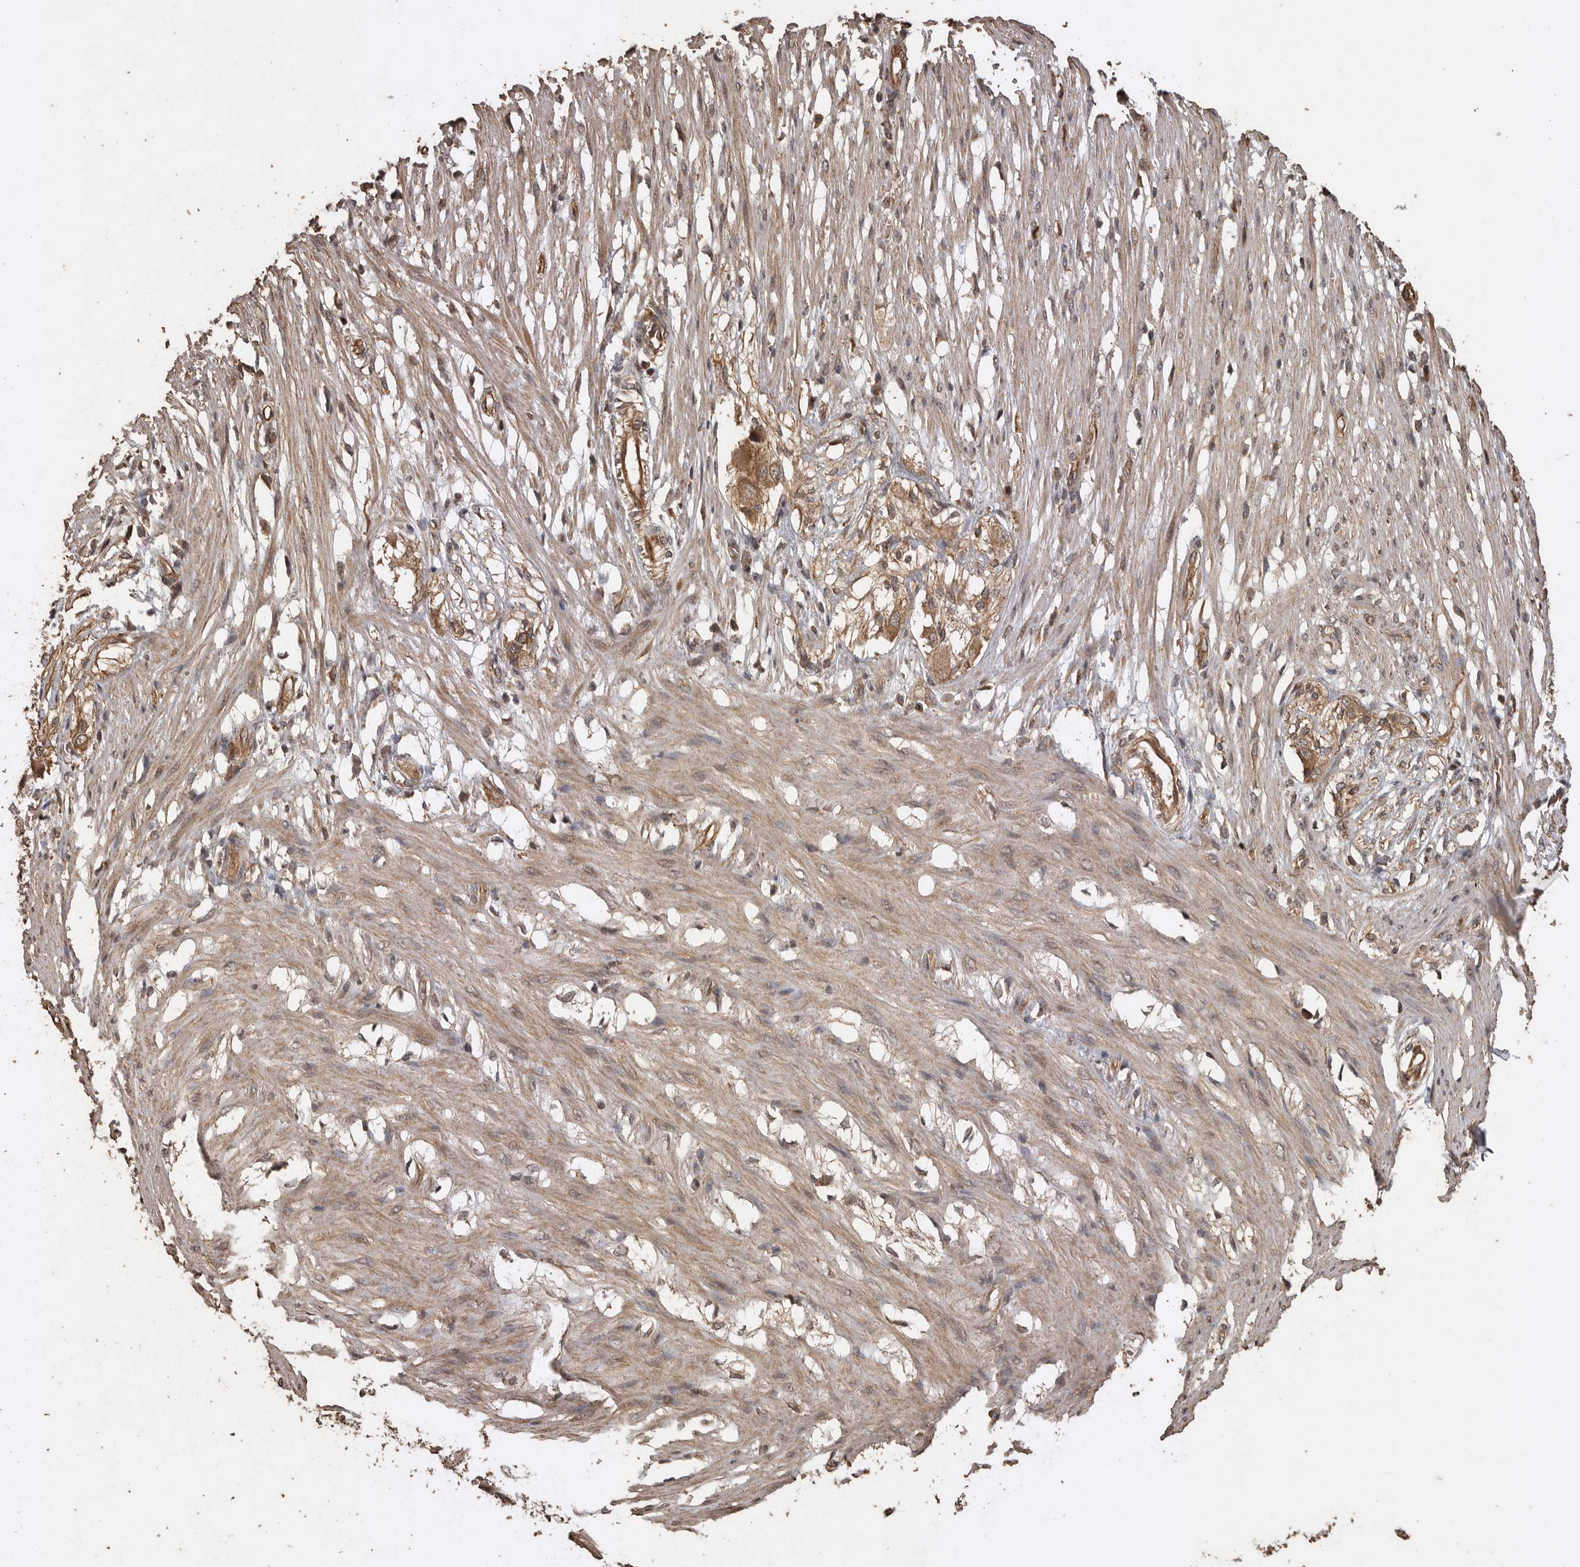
{"staining": {"intensity": "weak", "quantity": ">75%", "location": "cytoplasmic/membranous"}, "tissue": "smooth muscle", "cell_type": "Smooth muscle cells", "image_type": "normal", "snomed": [{"axis": "morphology", "description": "Normal tissue, NOS"}, {"axis": "morphology", "description": "Adenocarcinoma, NOS"}, {"axis": "topography", "description": "Smooth muscle"}, {"axis": "topography", "description": "Colon"}], "caption": "Smooth muscle stained for a protein demonstrates weak cytoplasmic/membranous positivity in smooth muscle cells. The staining was performed using DAB to visualize the protein expression in brown, while the nuclei were stained in blue with hematoxylin (Magnification: 20x).", "gene": "PINK1", "patient": {"sex": "male", "age": 14}}